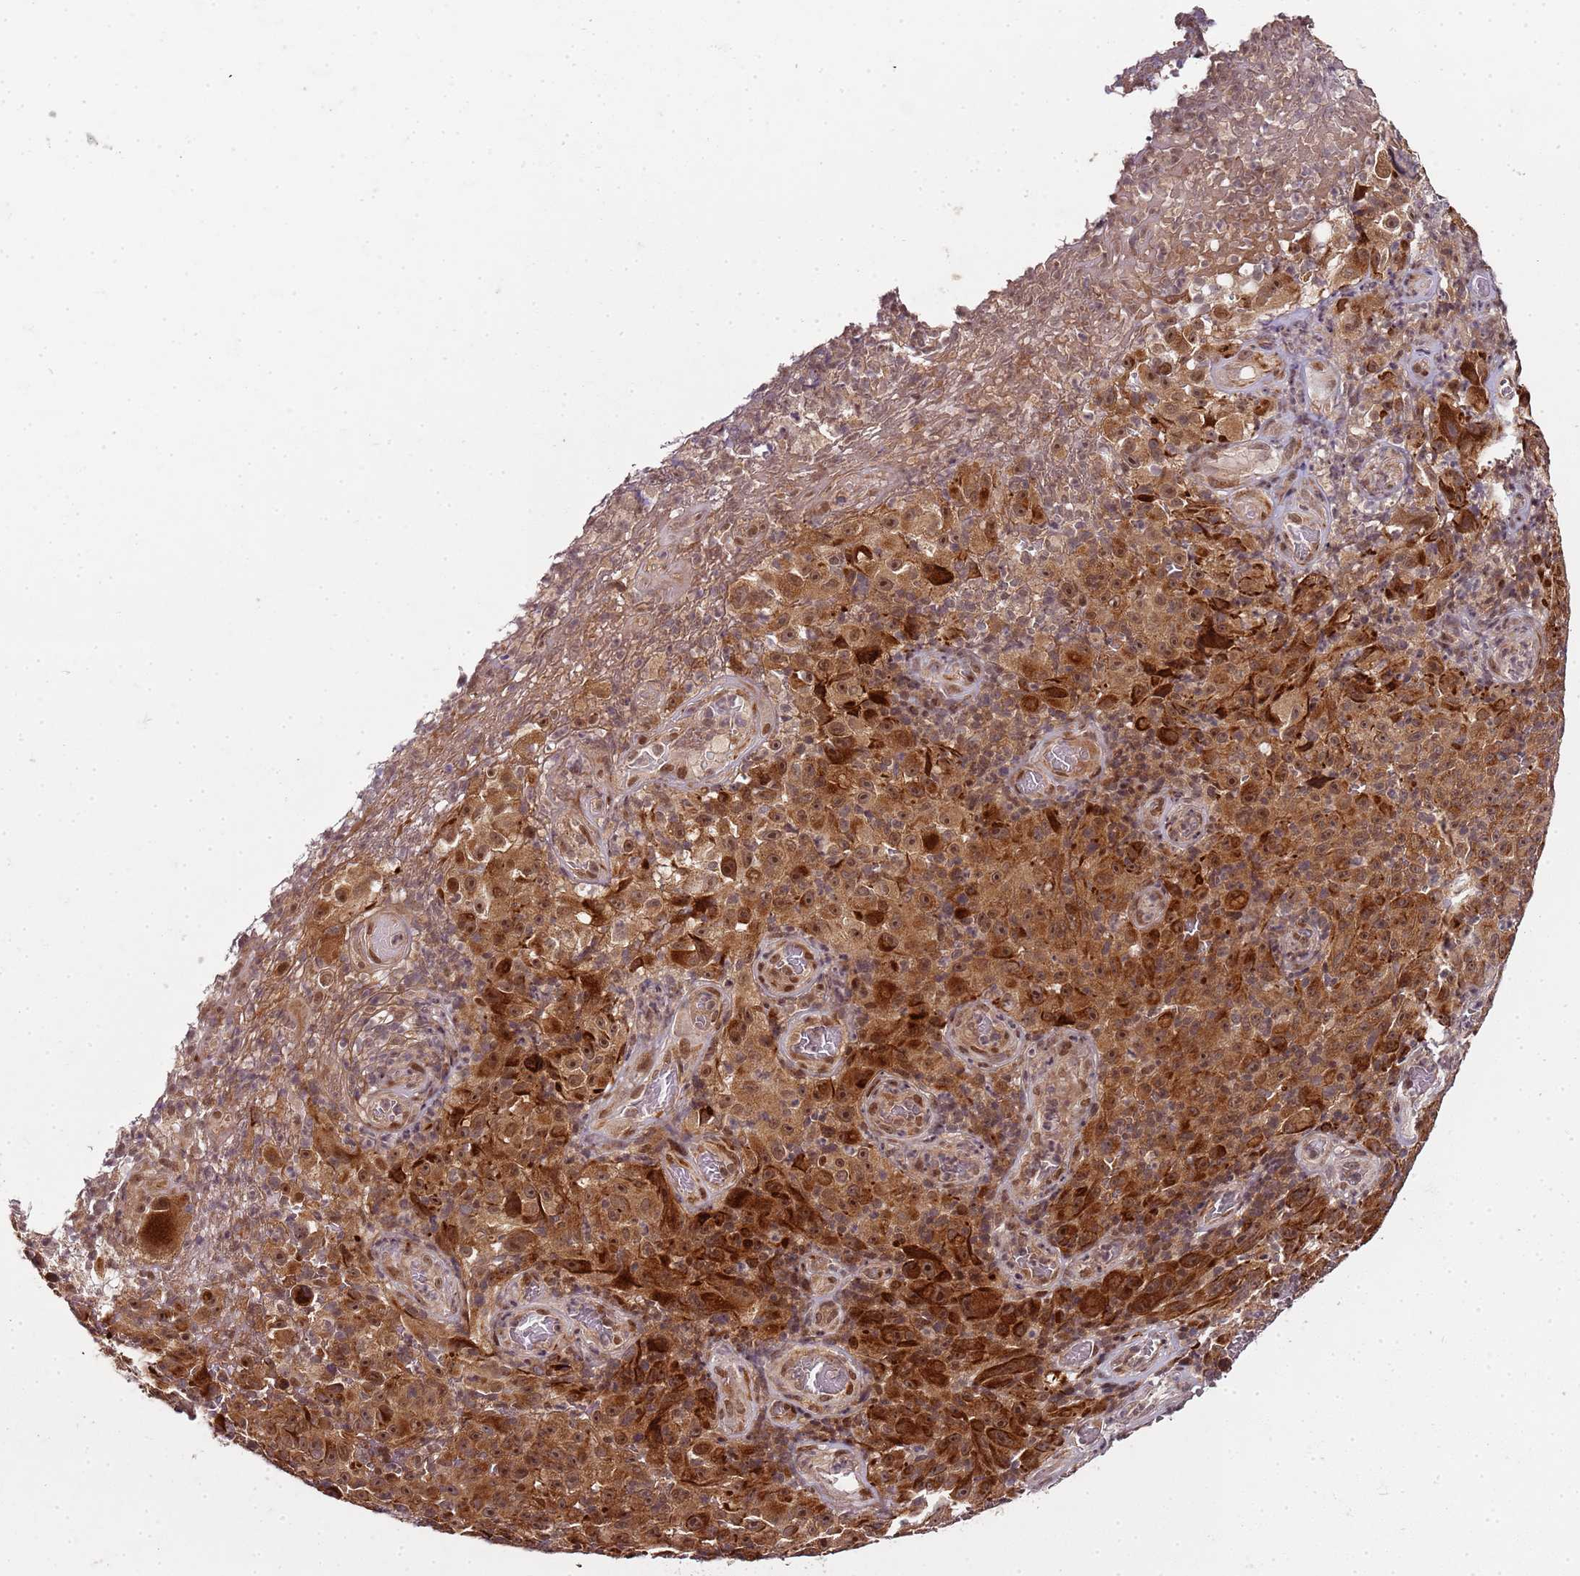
{"staining": {"intensity": "moderate", "quantity": ">75%", "location": "cytoplasmic/membranous,nuclear"}, "tissue": "melanoma", "cell_type": "Tumor cells", "image_type": "cancer", "snomed": [{"axis": "morphology", "description": "Malignant melanoma, NOS"}, {"axis": "topography", "description": "Skin"}], "caption": "A histopathology image of human malignant melanoma stained for a protein shows moderate cytoplasmic/membranous and nuclear brown staining in tumor cells. The staining was performed using DAB, with brown indicating positive protein expression. Nuclei are stained blue with hematoxylin.", "gene": "EDC3", "patient": {"sex": "female", "age": 82}}